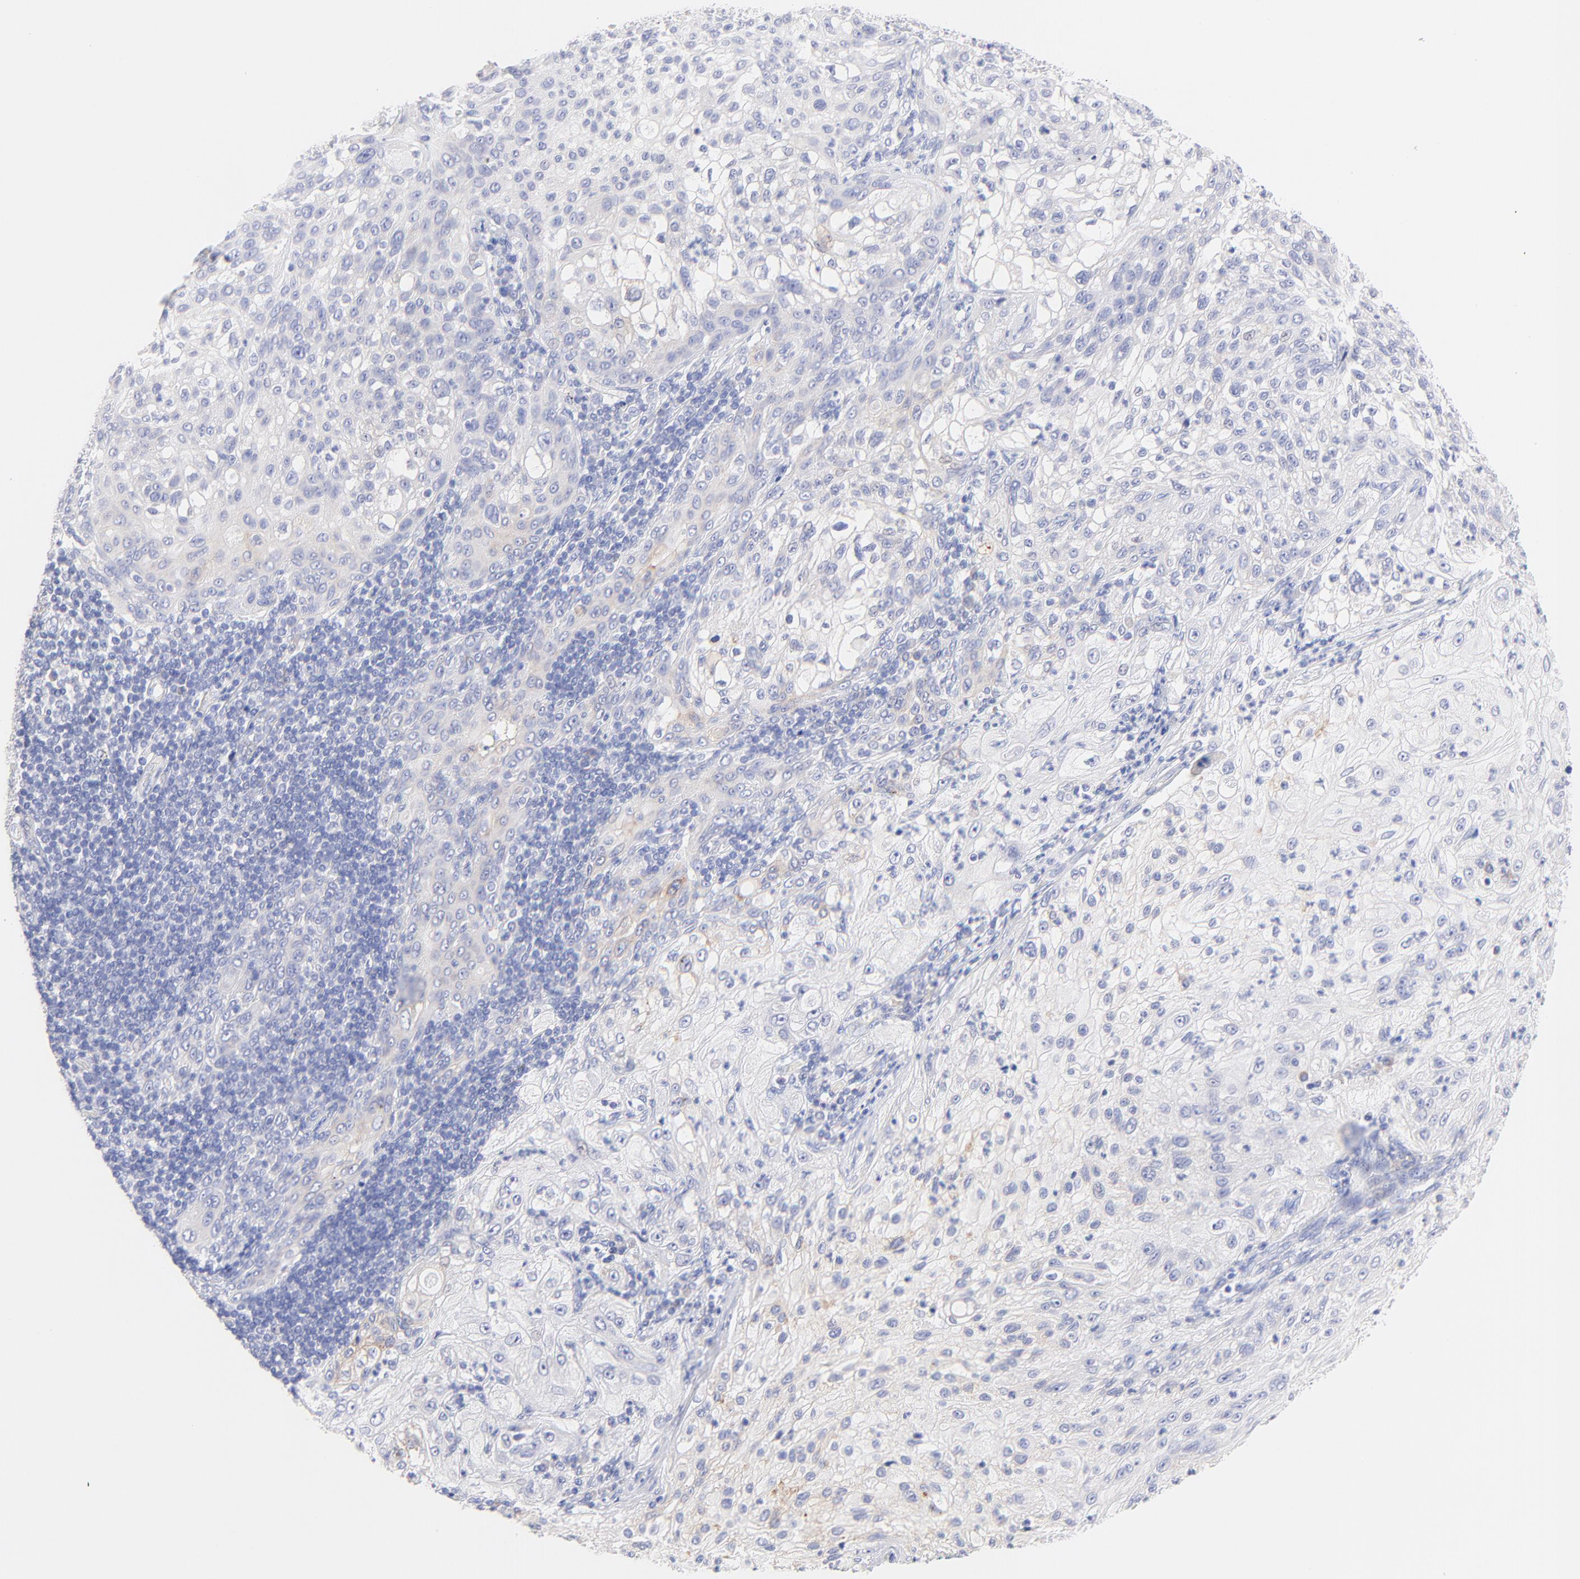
{"staining": {"intensity": "negative", "quantity": "none", "location": "none"}, "tissue": "lung cancer", "cell_type": "Tumor cells", "image_type": "cancer", "snomed": [{"axis": "morphology", "description": "Inflammation, NOS"}, {"axis": "morphology", "description": "Squamous cell carcinoma, NOS"}, {"axis": "topography", "description": "Lymph node"}, {"axis": "topography", "description": "Soft tissue"}, {"axis": "topography", "description": "Lung"}], "caption": "There is no significant staining in tumor cells of squamous cell carcinoma (lung).", "gene": "EBP", "patient": {"sex": "male", "age": 66}}